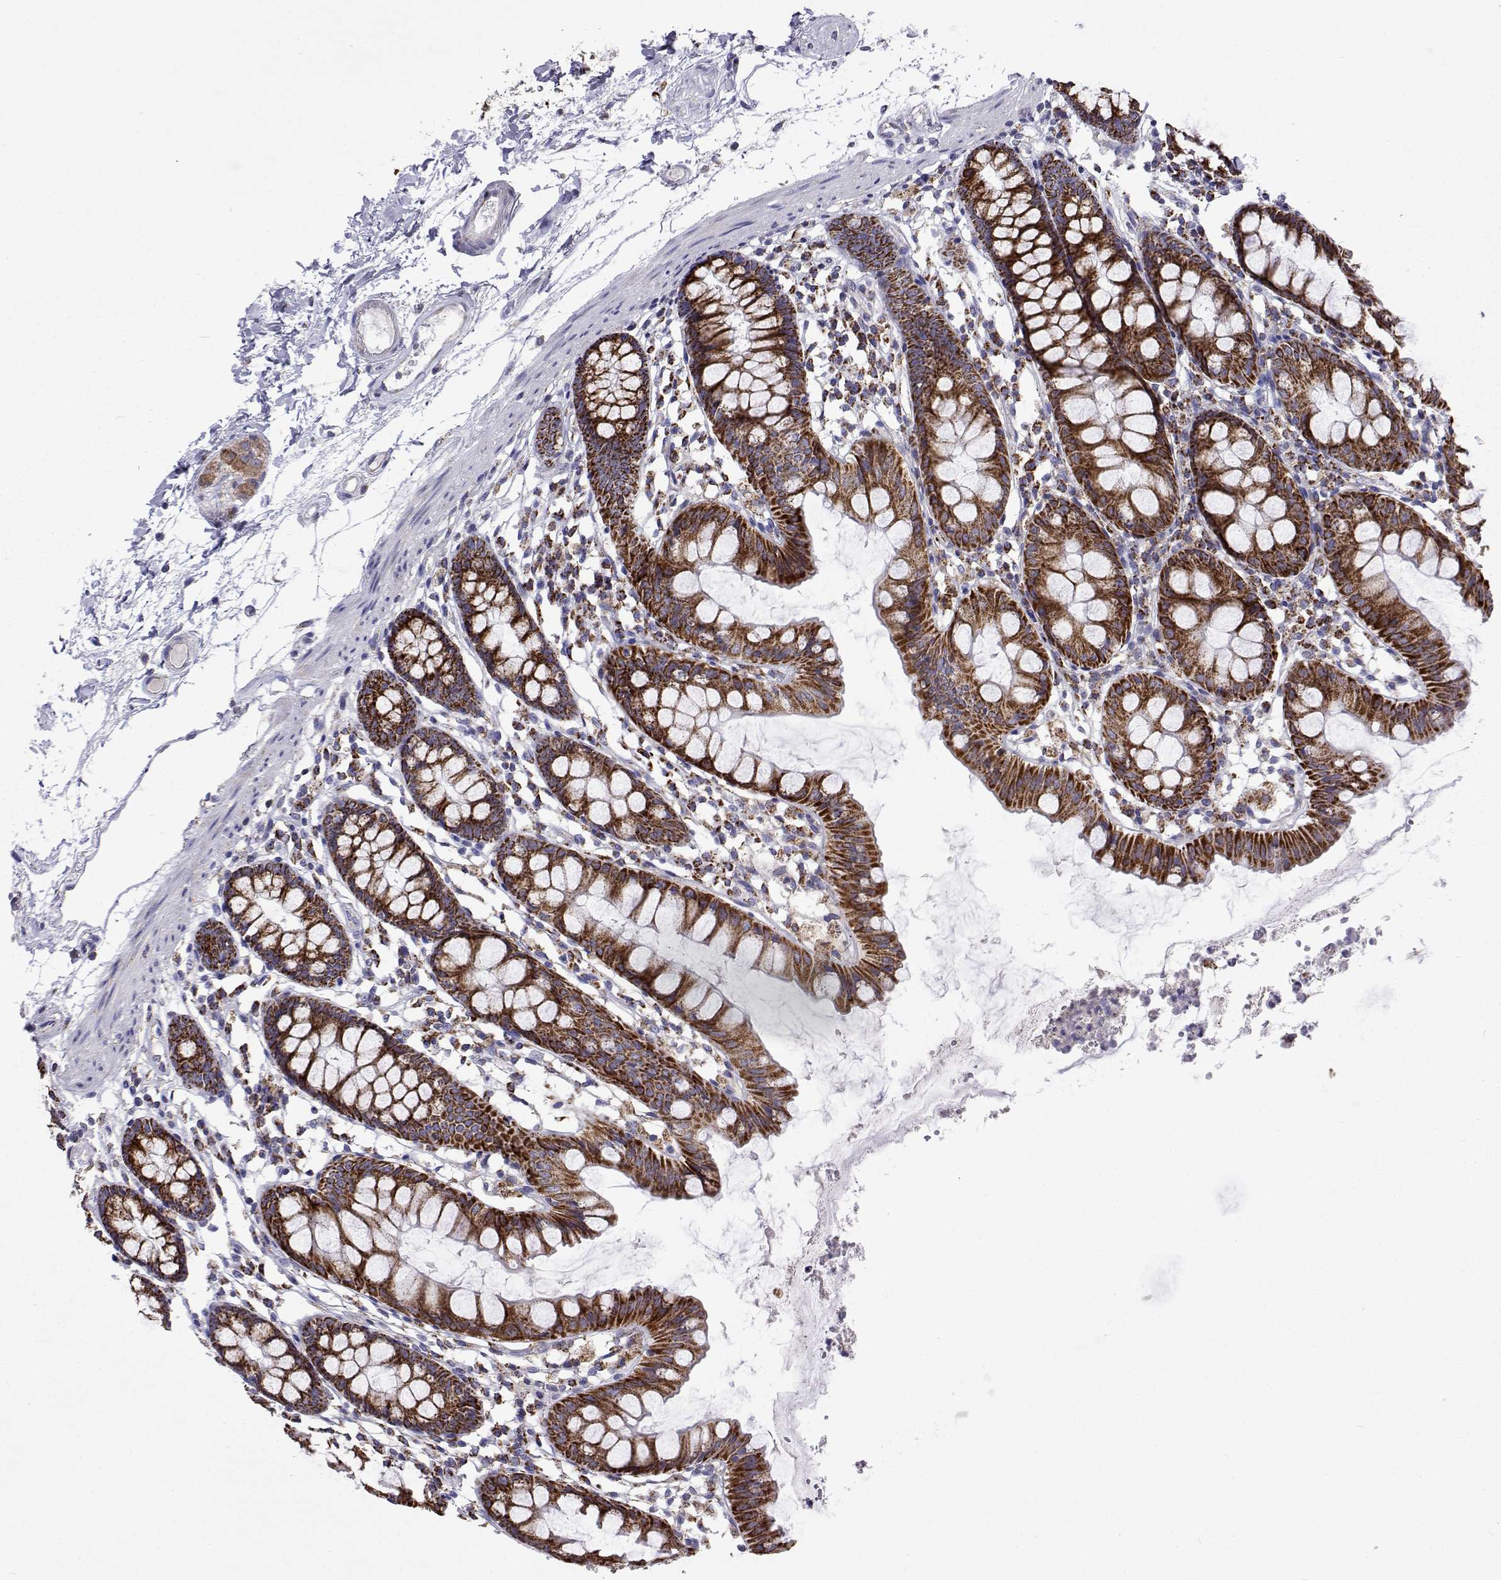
{"staining": {"intensity": "negative", "quantity": "none", "location": "none"}, "tissue": "colon", "cell_type": "Endothelial cells", "image_type": "normal", "snomed": [{"axis": "morphology", "description": "Normal tissue, NOS"}, {"axis": "topography", "description": "Colon"}], "caption": "Normal colon was stained to show a protein in brown. There is no significant expression in endothelial cells. Nuclei are stained in blue.", "gene": "MCCC2", "patient": {"sex": "female", "age": 84}}